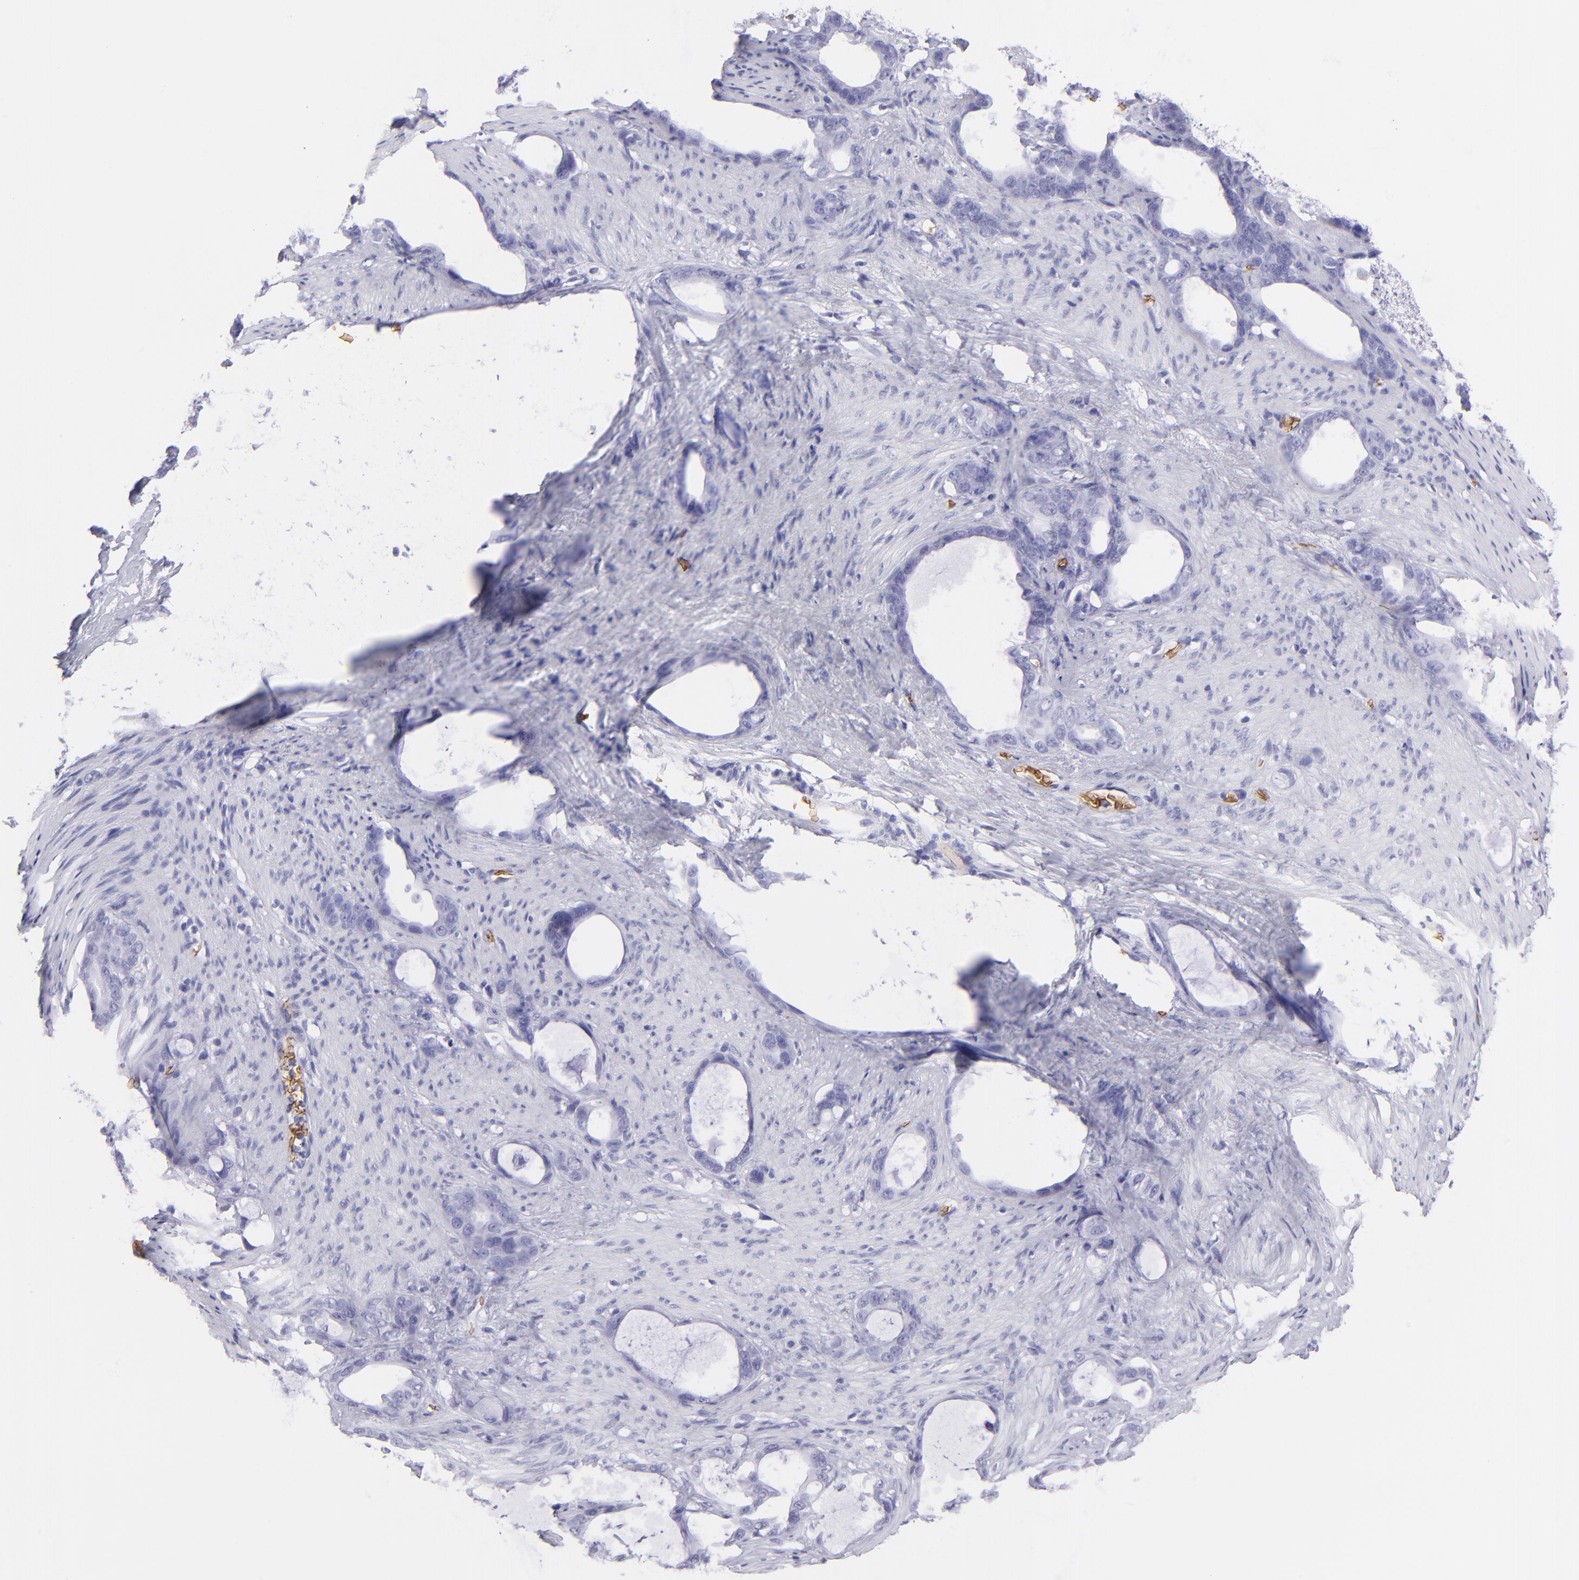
{"staining": {"intensity": "negative", "quantity": "none", "location": "none"}, "tissue": "stomach cancer", "cell_type": "Tumor cells", "image_type": "cancer", "snomed": [{"axis": "morphology", "description": "Adenocarcinoma, NOS"}, {"axis": "topography", "description": "Stomach"}], "caption": "There is no significant expression in tumor cells of adenocarcinoma (stomach). (DAB IHC visualized using brightfield microscopy, high magnification).", "gene": "GYPA", "patient": {"sex": "female", "age": 75}}